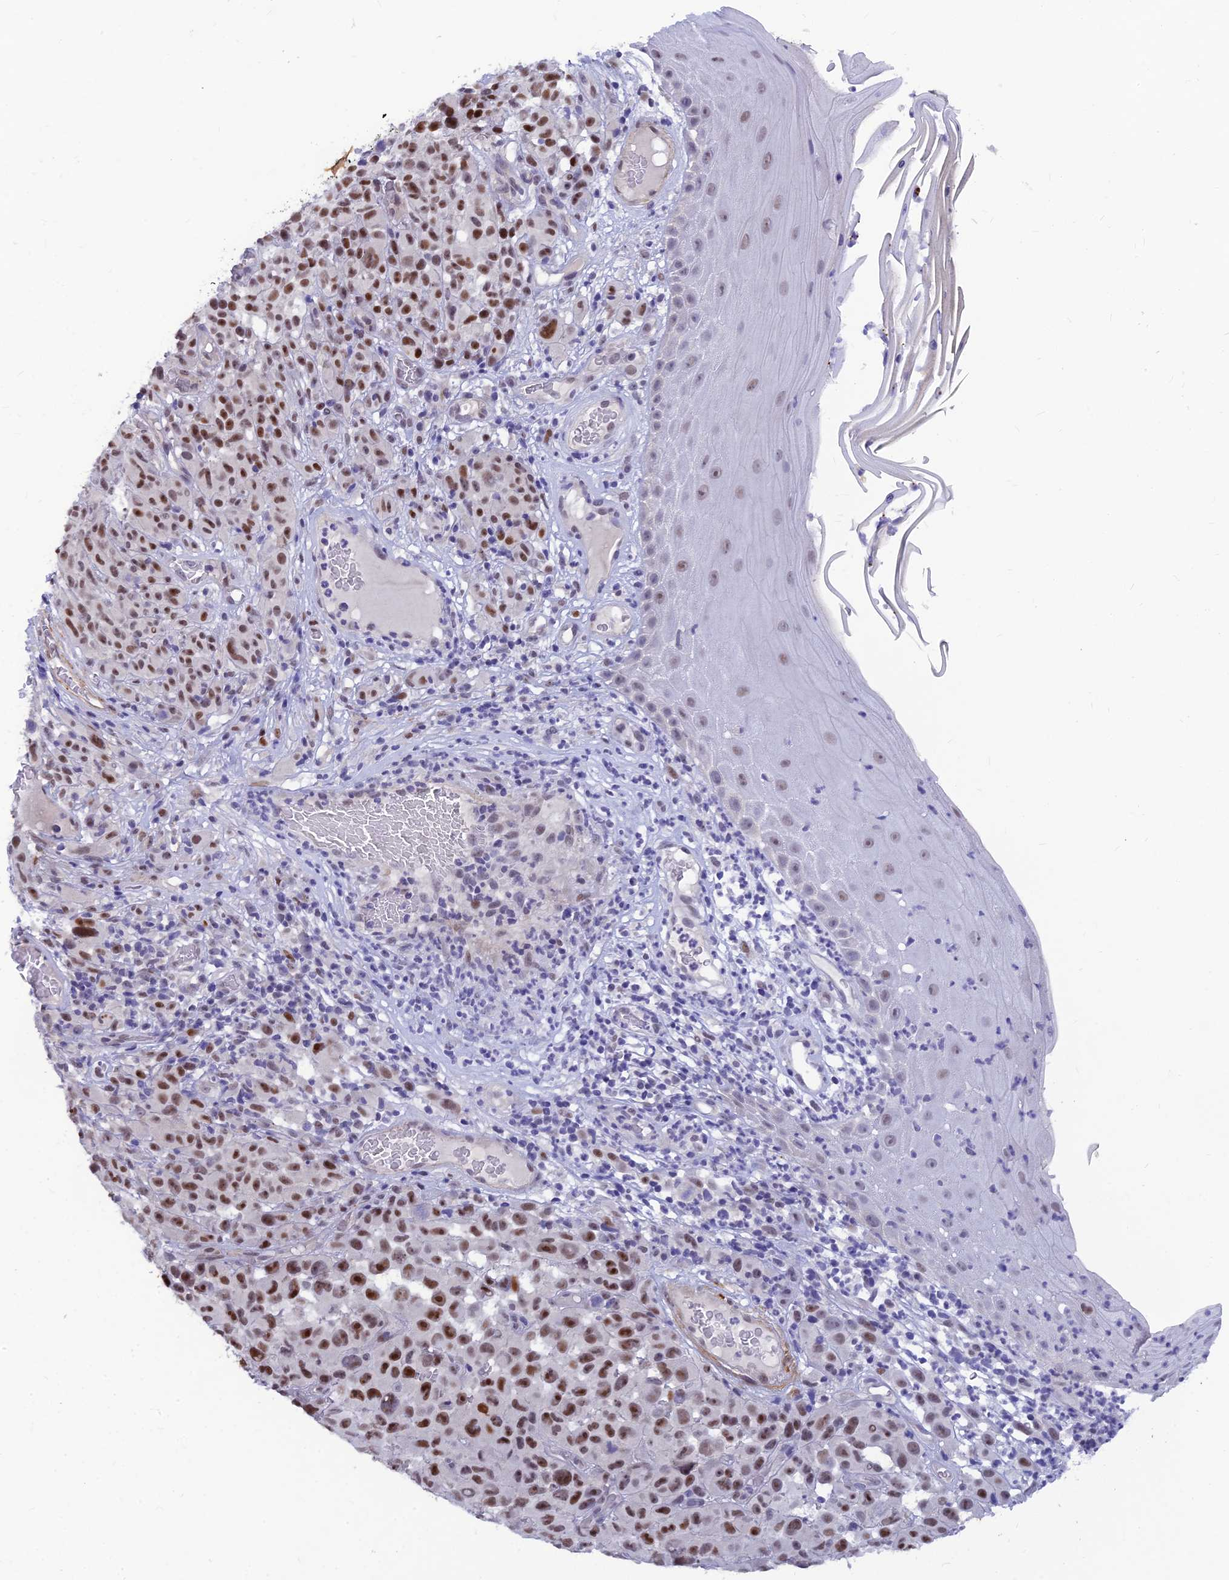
{"staining": {"intensity": "strong", "quantity": ">75%", "location": "nuclear"}, "tissue": "melanoma", "cell_type": "Tumor cells", "image_type": "cancer", "snomed": [{"axis": "morphology", "description": "Malignant melanoma, NOS"}, {"axis": "topography", "description": "Skin"}], "caption": "Strong nuclear positivity for a protein is appreciated in about >75% of tumor cells of malignant melanoma using immunohistochemistry.", "gene": "CLK4", "patient": {"sex": "female", "age": 82}}